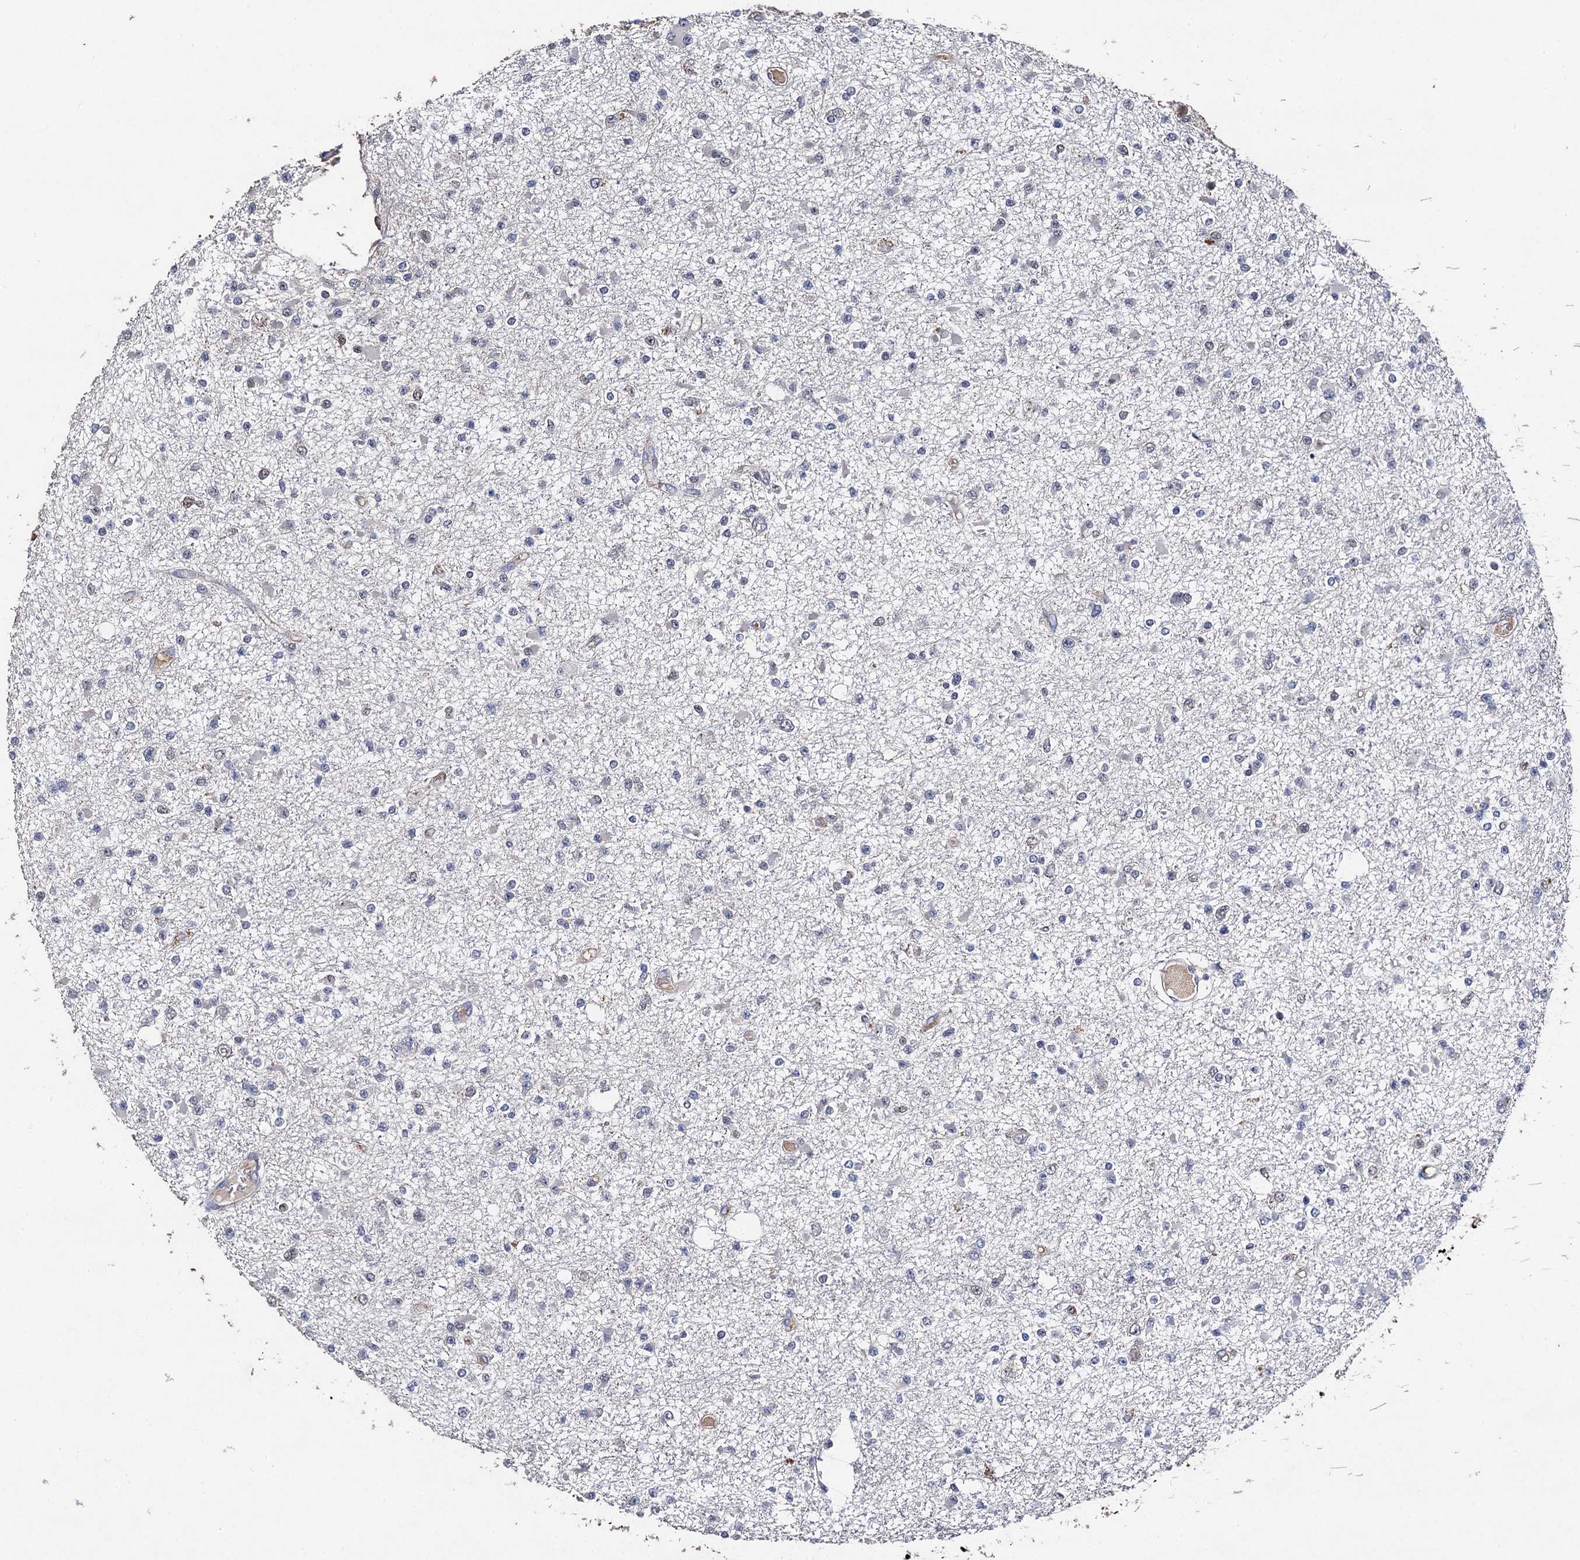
{"staining": {"intensity": "negative", "quantity": "none", "location": "none"}, "tissue": "glioma", "cell_type": "Tumor cells", "image_type": "cancer", "snomed": [{"axis": "morphology", "description": "Glioma, malignant, Low grade"}, {"axis": "topography", "description": "Brain"}], "caption": "Glioma was stained to show a protein in brown. There is no significant positivity in tumor cells.", "gene": "PPTC7", "patient": {"sex": "female", "age": 22}}